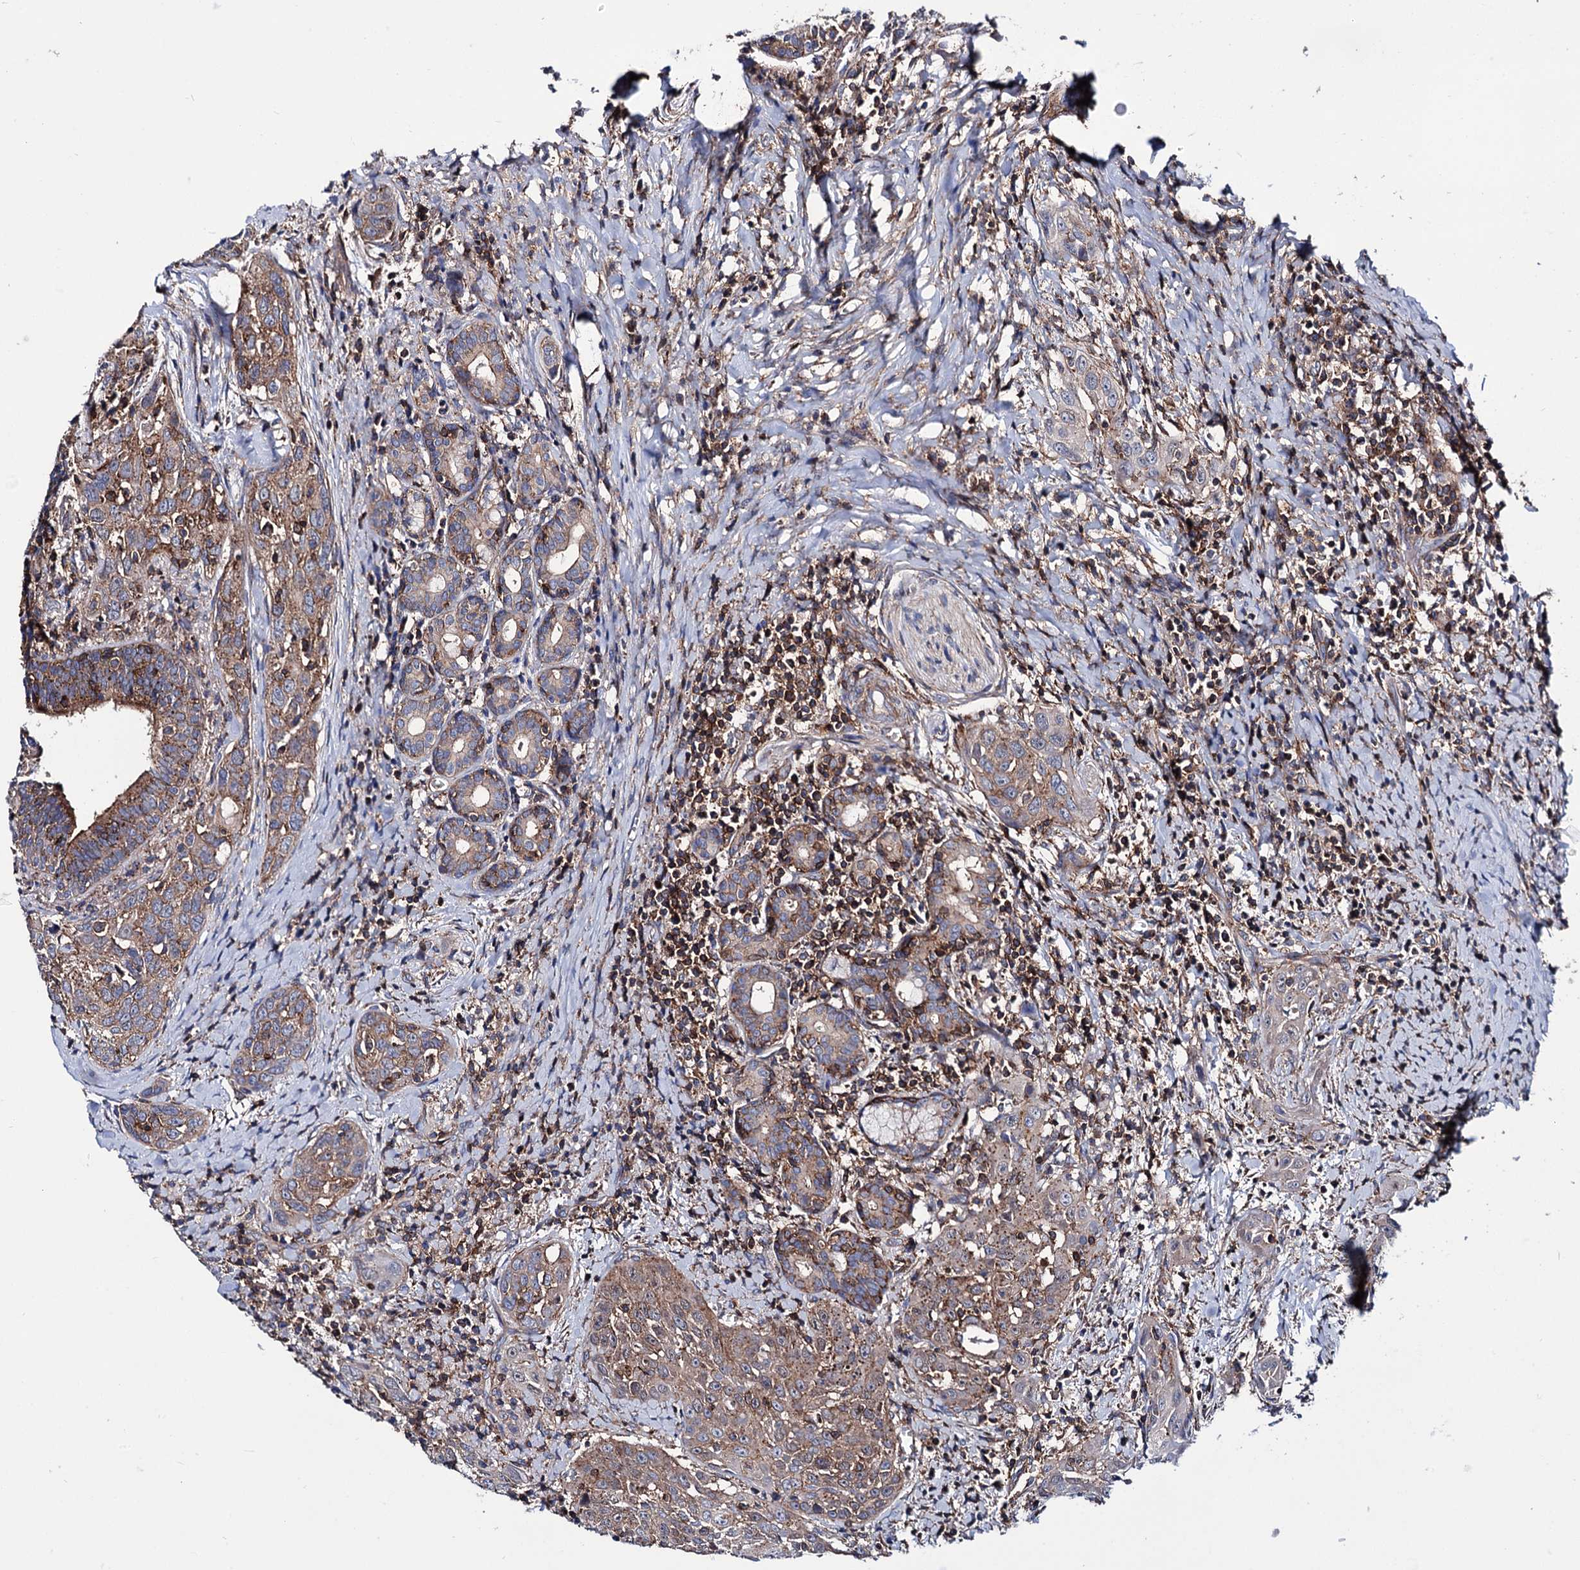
{"staining": {"intensity": "moderate", "quantity": "<25%", "location": "cytoplasmic/membranous"}, "tissue": "head and neck cancer", "cell_type": "Tumor cells", "image_type": "cancer", "snomed": [{"axis": "morphology", "description": "Squamous cell carcinoma, NOS"}, {"axis": "topography", "description": "Oral tissue"}, {"axis": "topography", "description": "Head-Neck"}], "caption": "Moderate cytoplasmic/membranous staining for a protein is identified in approximately <25% of tumor cells of head and neck cancer (squamous cell carcinoma) using IHC.", "gene": "DEF6", "patient": {"sex": "female", "age": 50}}